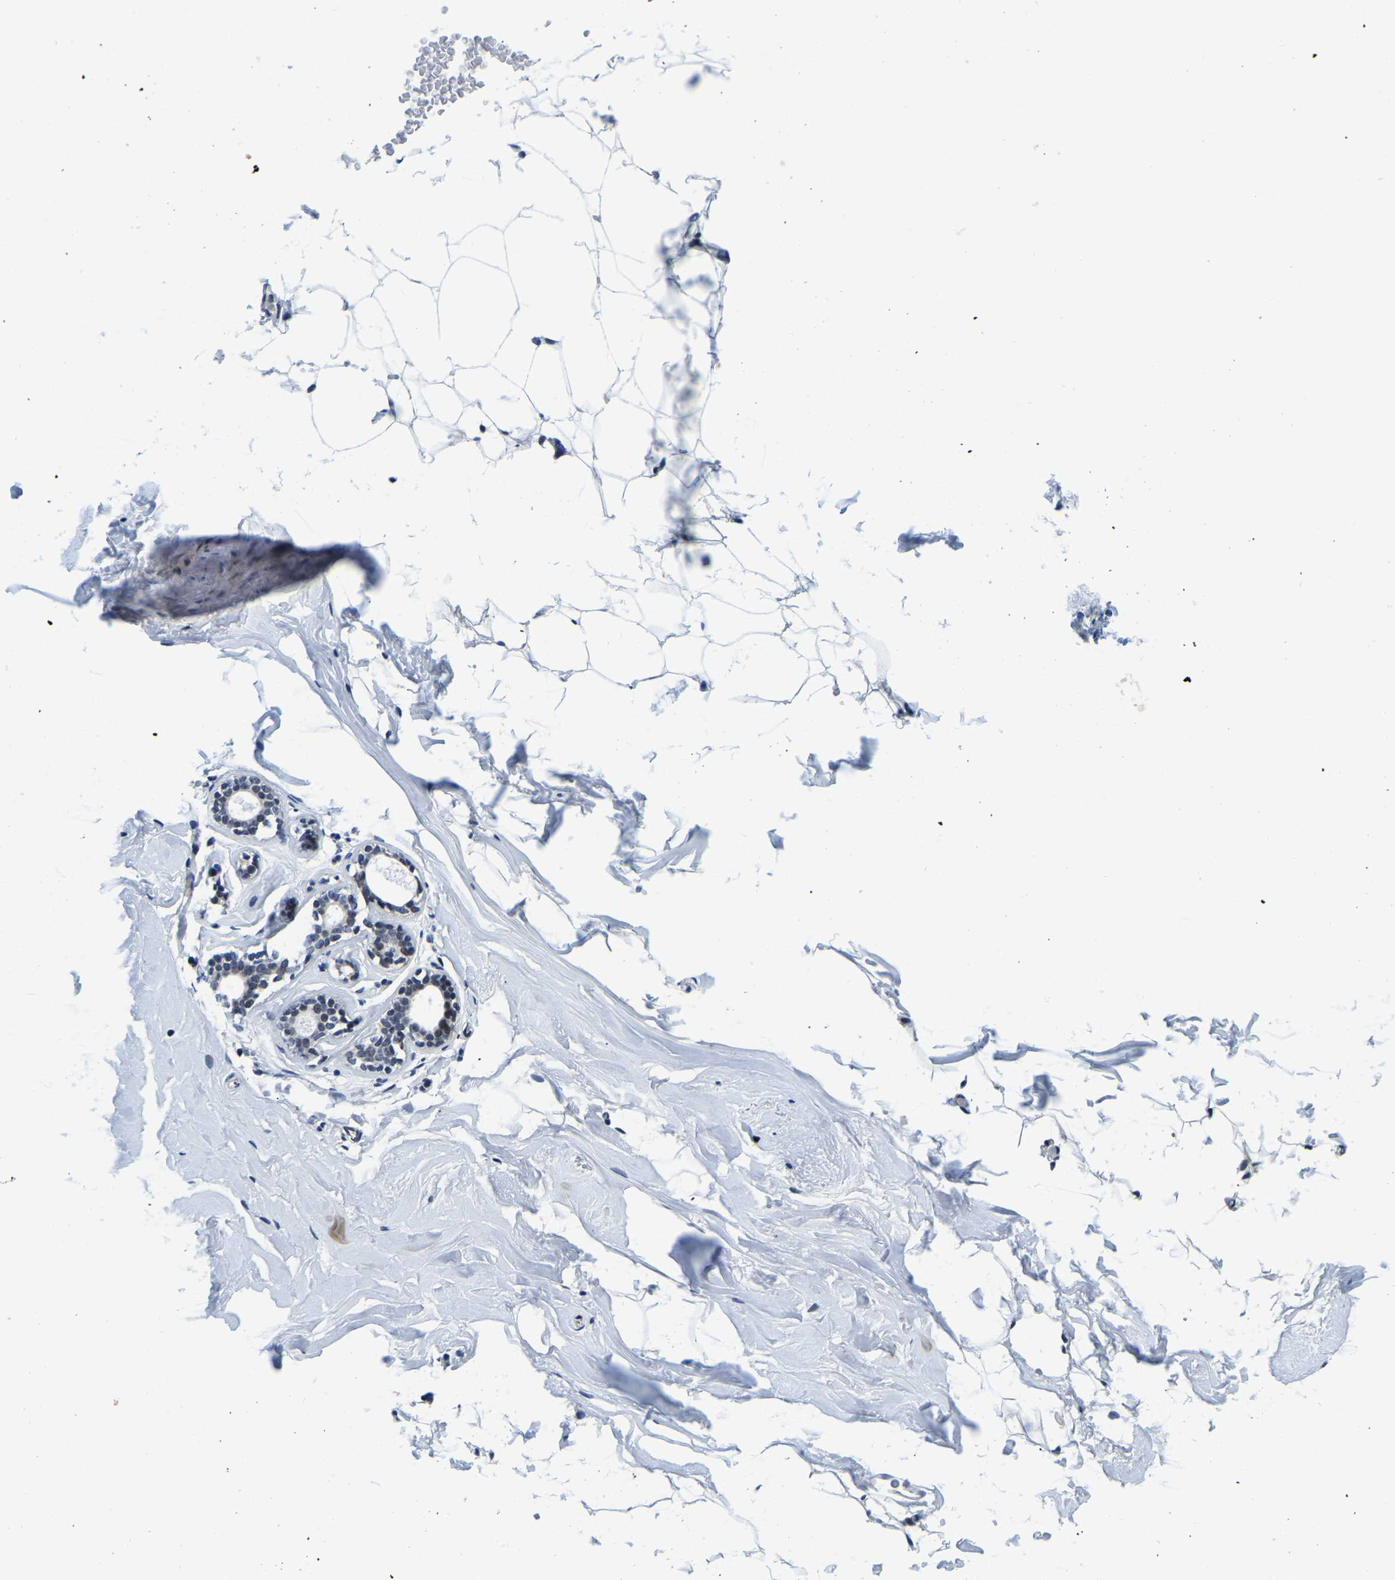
{"staining": {"intensity": "weak", "quantity": "25%-75%", "location": "nuclear"}, "tissue": "adipose tissue", "cell_type": "Adipocytes", "image_type": "normal", "snomed": [{"axis": "morphology", "description": "Normal tissue, NOS"}, {"axis": "topography", "description": "Breast"}, {"axis": "topography", "description": "Soft tissue"}], "caption": "The immunohistochemical stain highlights weak nuclear staining in adipocytes of normal adipose tissue.", "gene": "POLDIP3", "patient": {"sex": "female", "age": 75}}